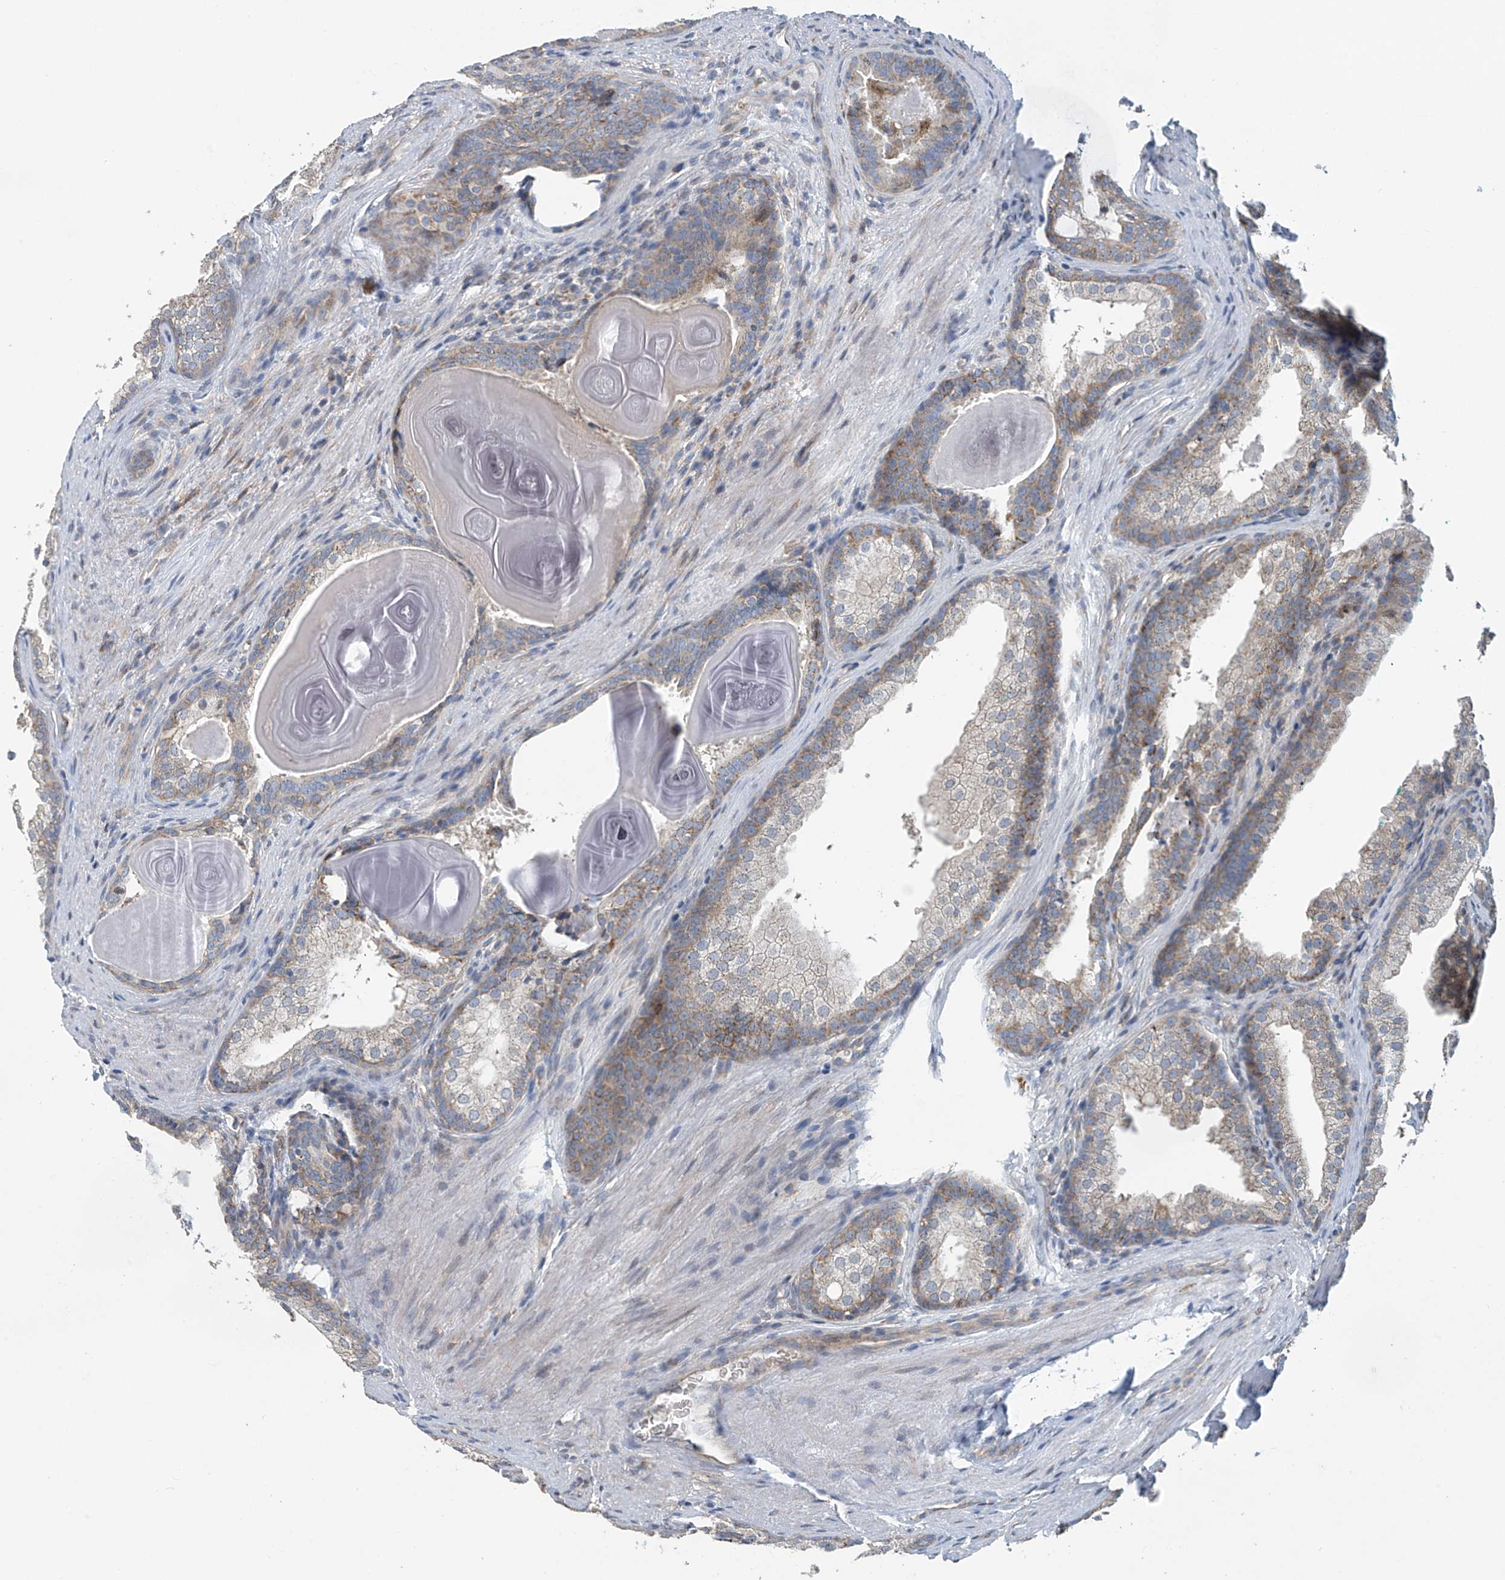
{"staining": {"intensity": "weak", "quantity": "25%-75%", "location": "cytoplasmic/membranous"}, "tissue": "prostate cancer", "cell_type": "Tumor cells", "image_type": "cancer", "snomed": [{"axis": "morphology", "description": "Adenocarcinoma, High grade"}, {"axis": "topography", "description": "Prostate"}], "caption": "Weak cytoplasmic/membranous protein positivity is present in about 25%-75% of tumor cells in prostate cancer (adenocarcinoma (high-grade)).", "gene": "COMMD1", "patient": {"sex": "male", "age": 62}}